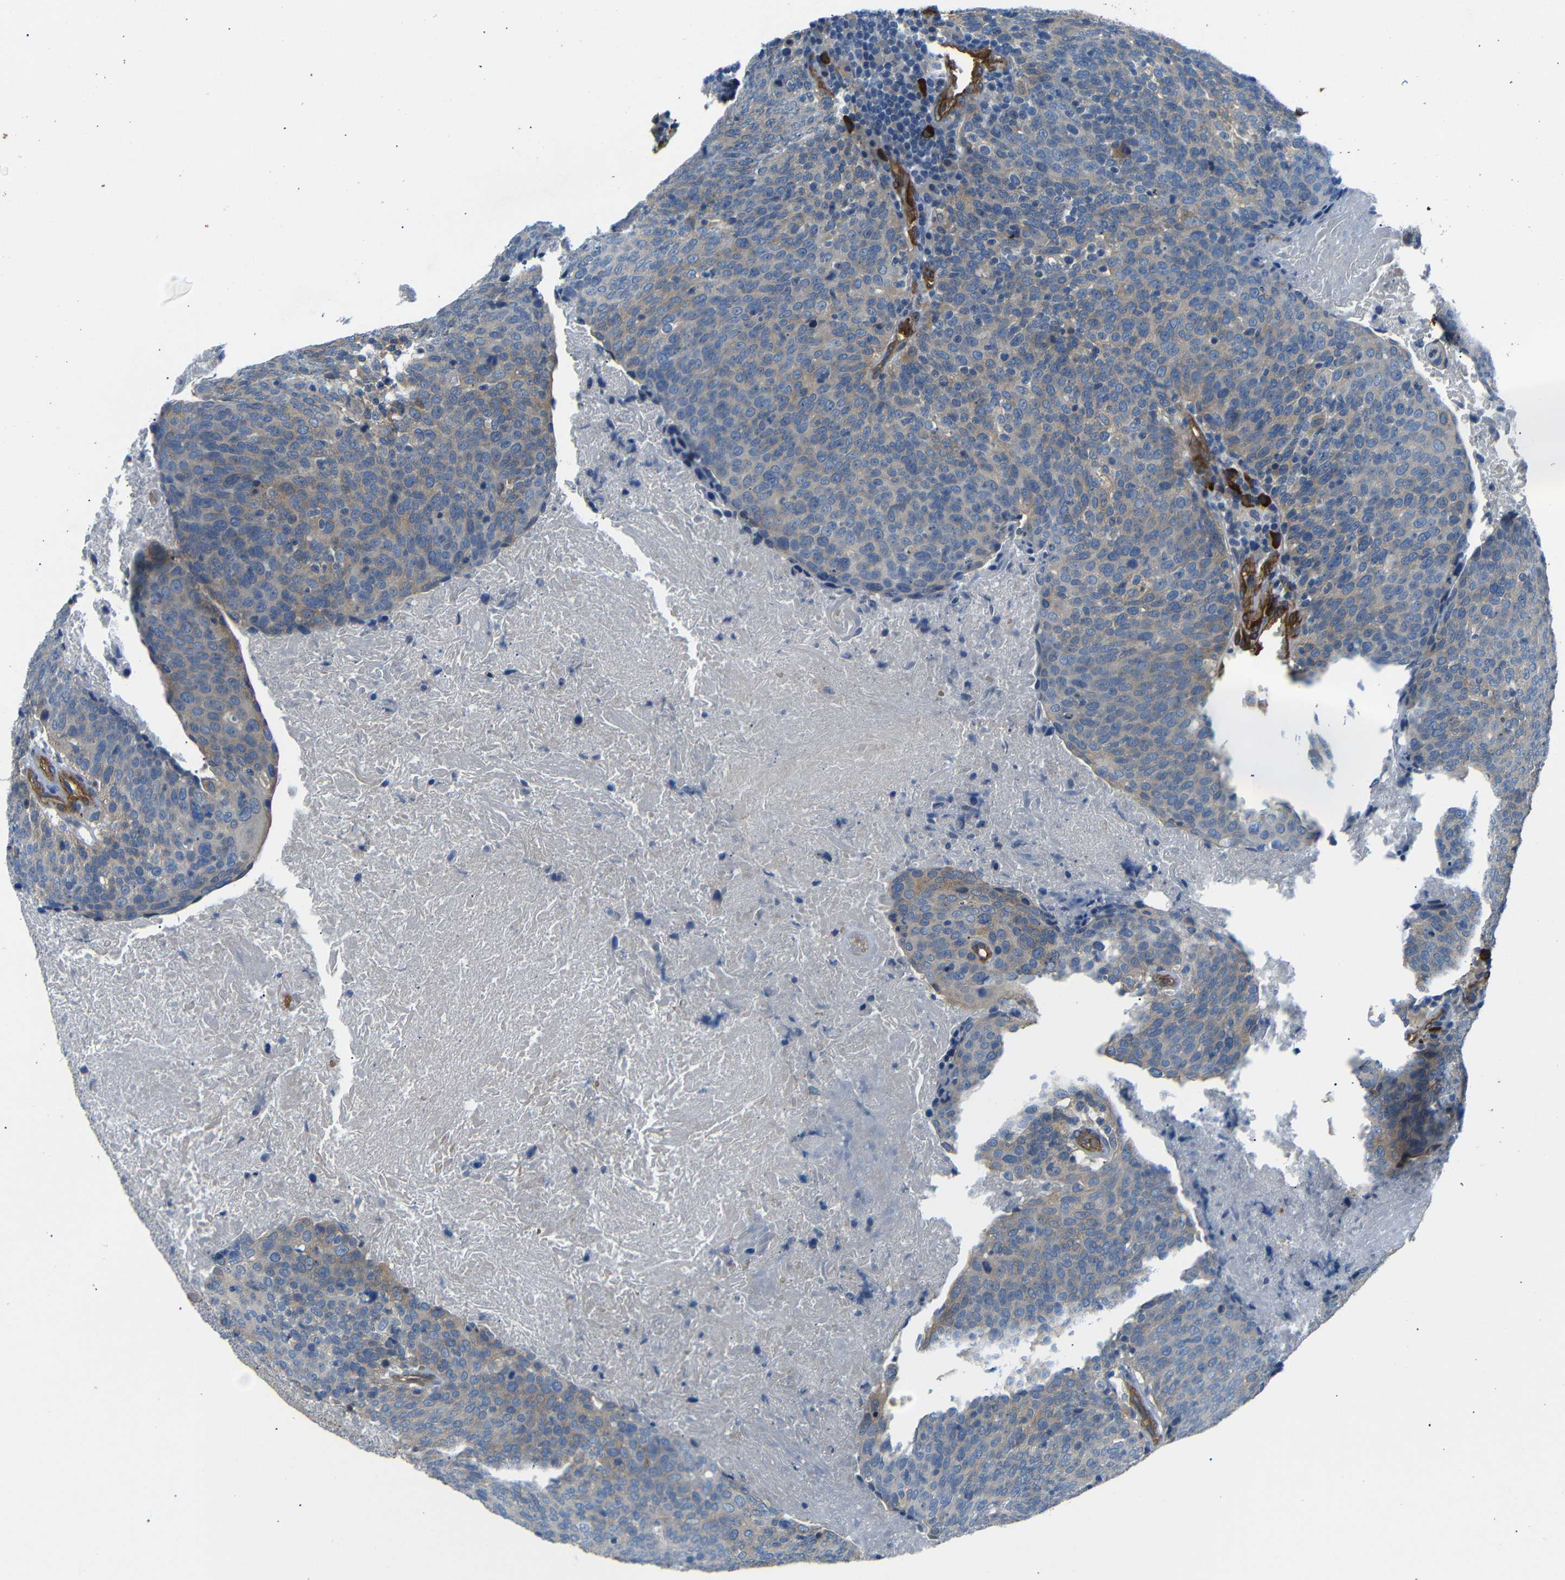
{"staining": {"intensity": "weak", "quantity": "25%-75%", "location": "cytoplasmic/membranous"}, "tissue": "head and neck cancer", "cell_type": "Tumor cells", "image_type": "cancer", "snomed": [{"axis": "morphology", "description": "Squamous cell carcinoma, NOS"}, {"axis": "morphology", "description": "Squamous cell carcinoma, metastatic, NOS"}, {"axis": "topography", "description": "Lymph node"}, {"axis": "topography", "description": "Head-Neck"}], "caption": "This micrograph displays head and neck cancer stained with immunohistochemistry (IHC) to label a protein in brown. The cytoplasmic/membranous of tumor cells show weak positivity for the protein. Nuclei are counter-stained blue.", "gene": "MYO1B", "patient": {"sex": "male", "age": 62}}